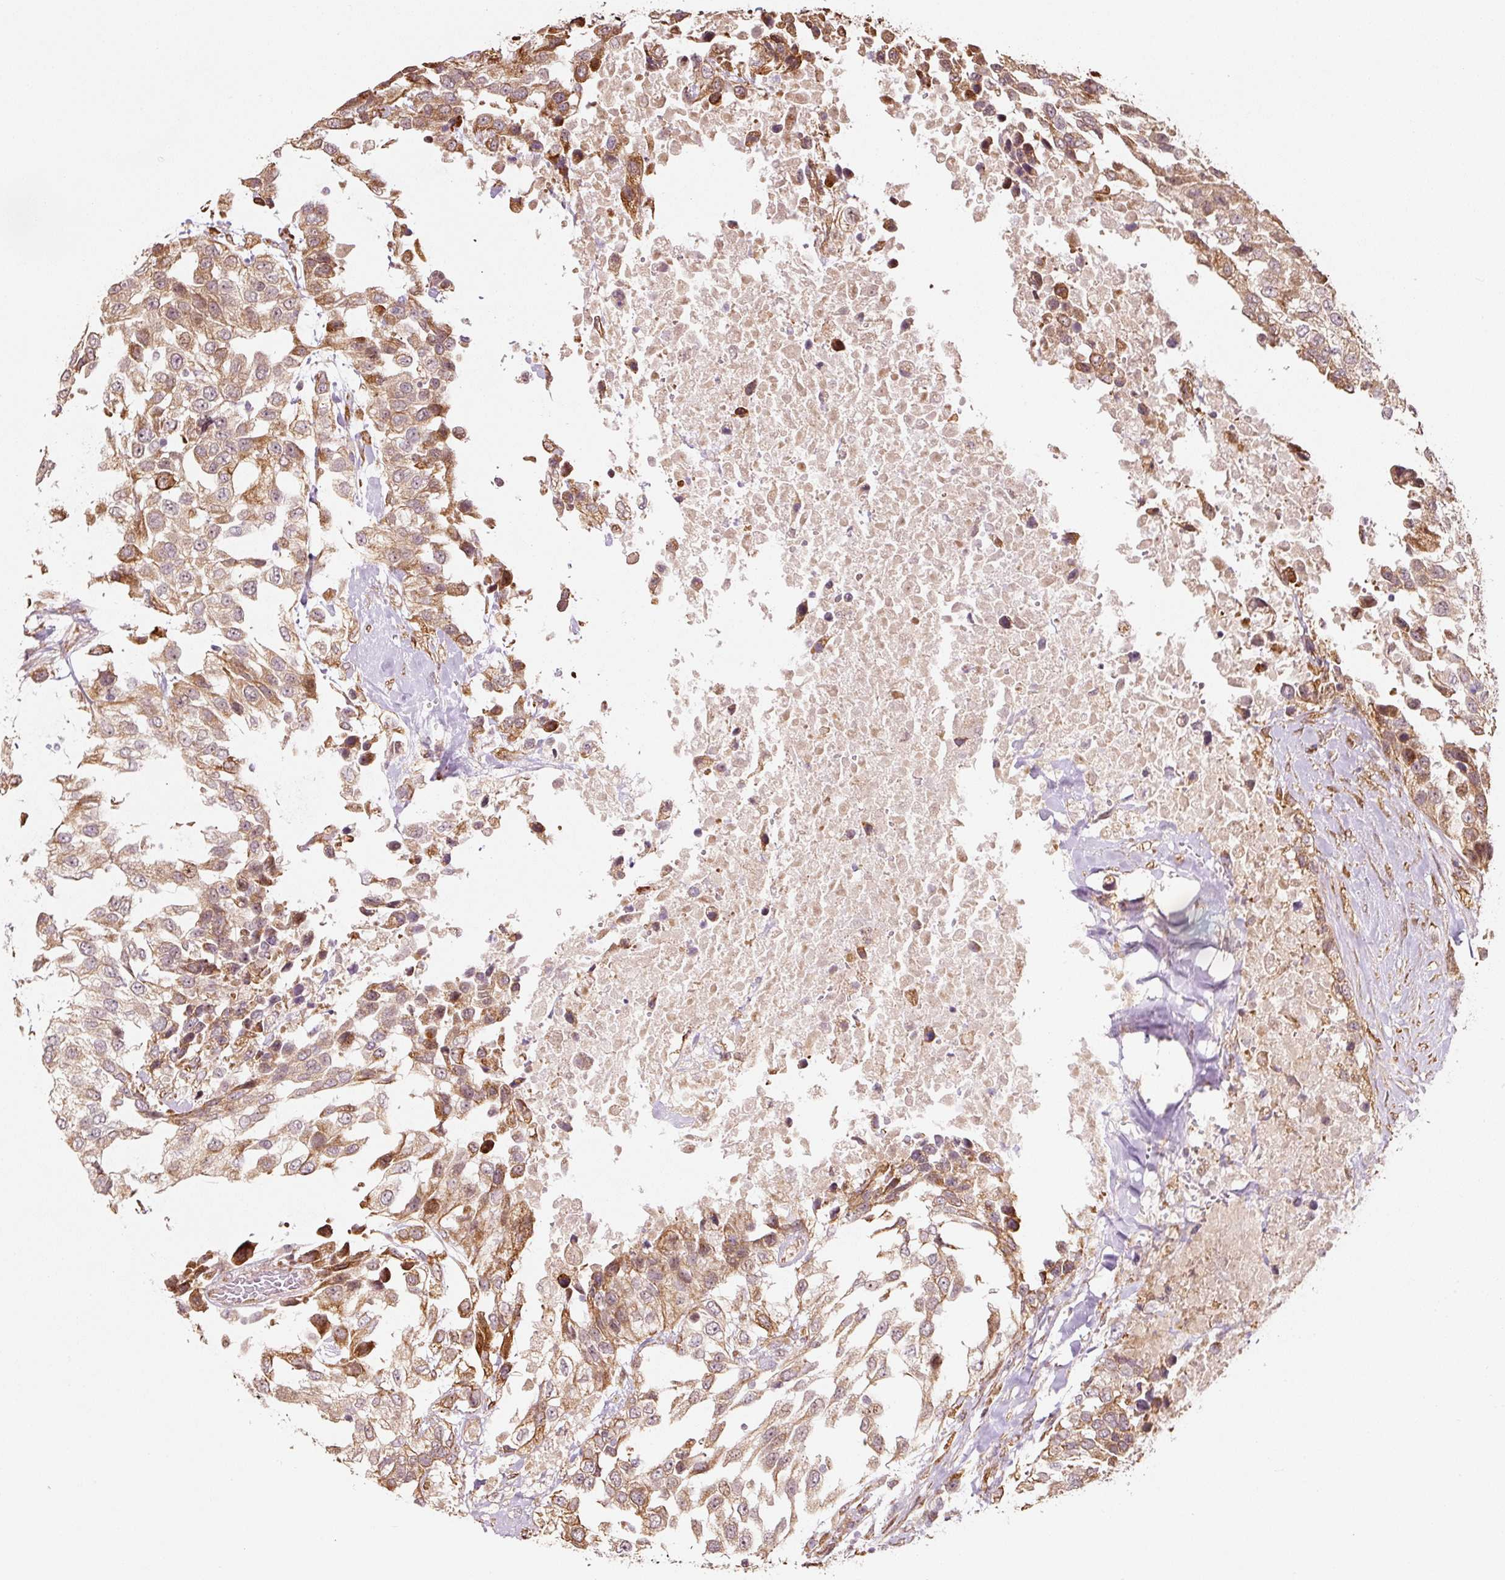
{"staining": {"intensity": "moderate", "quantity": ">75%", "location": "cytoplasmic/membranous"}, "tissue": "urothelial cancer", "cell_type": "Tumor cells", "image_type": "cancer", "snomed": [{"axis": "morphology", "description": "Urothelial carcinoma, High grade"}, {"axis": "topography", "description": "Urinary bladder"}], "caption": "A photomicrograph of human high-grade urothelial carcinoma stained for a protein demonstrates moderate cytoplasmic/membranous brown staining in tumor cells. Nuclei are stained in blue.", "gene": "ETF1", "patient": {"sex": "female", "age": 80}}